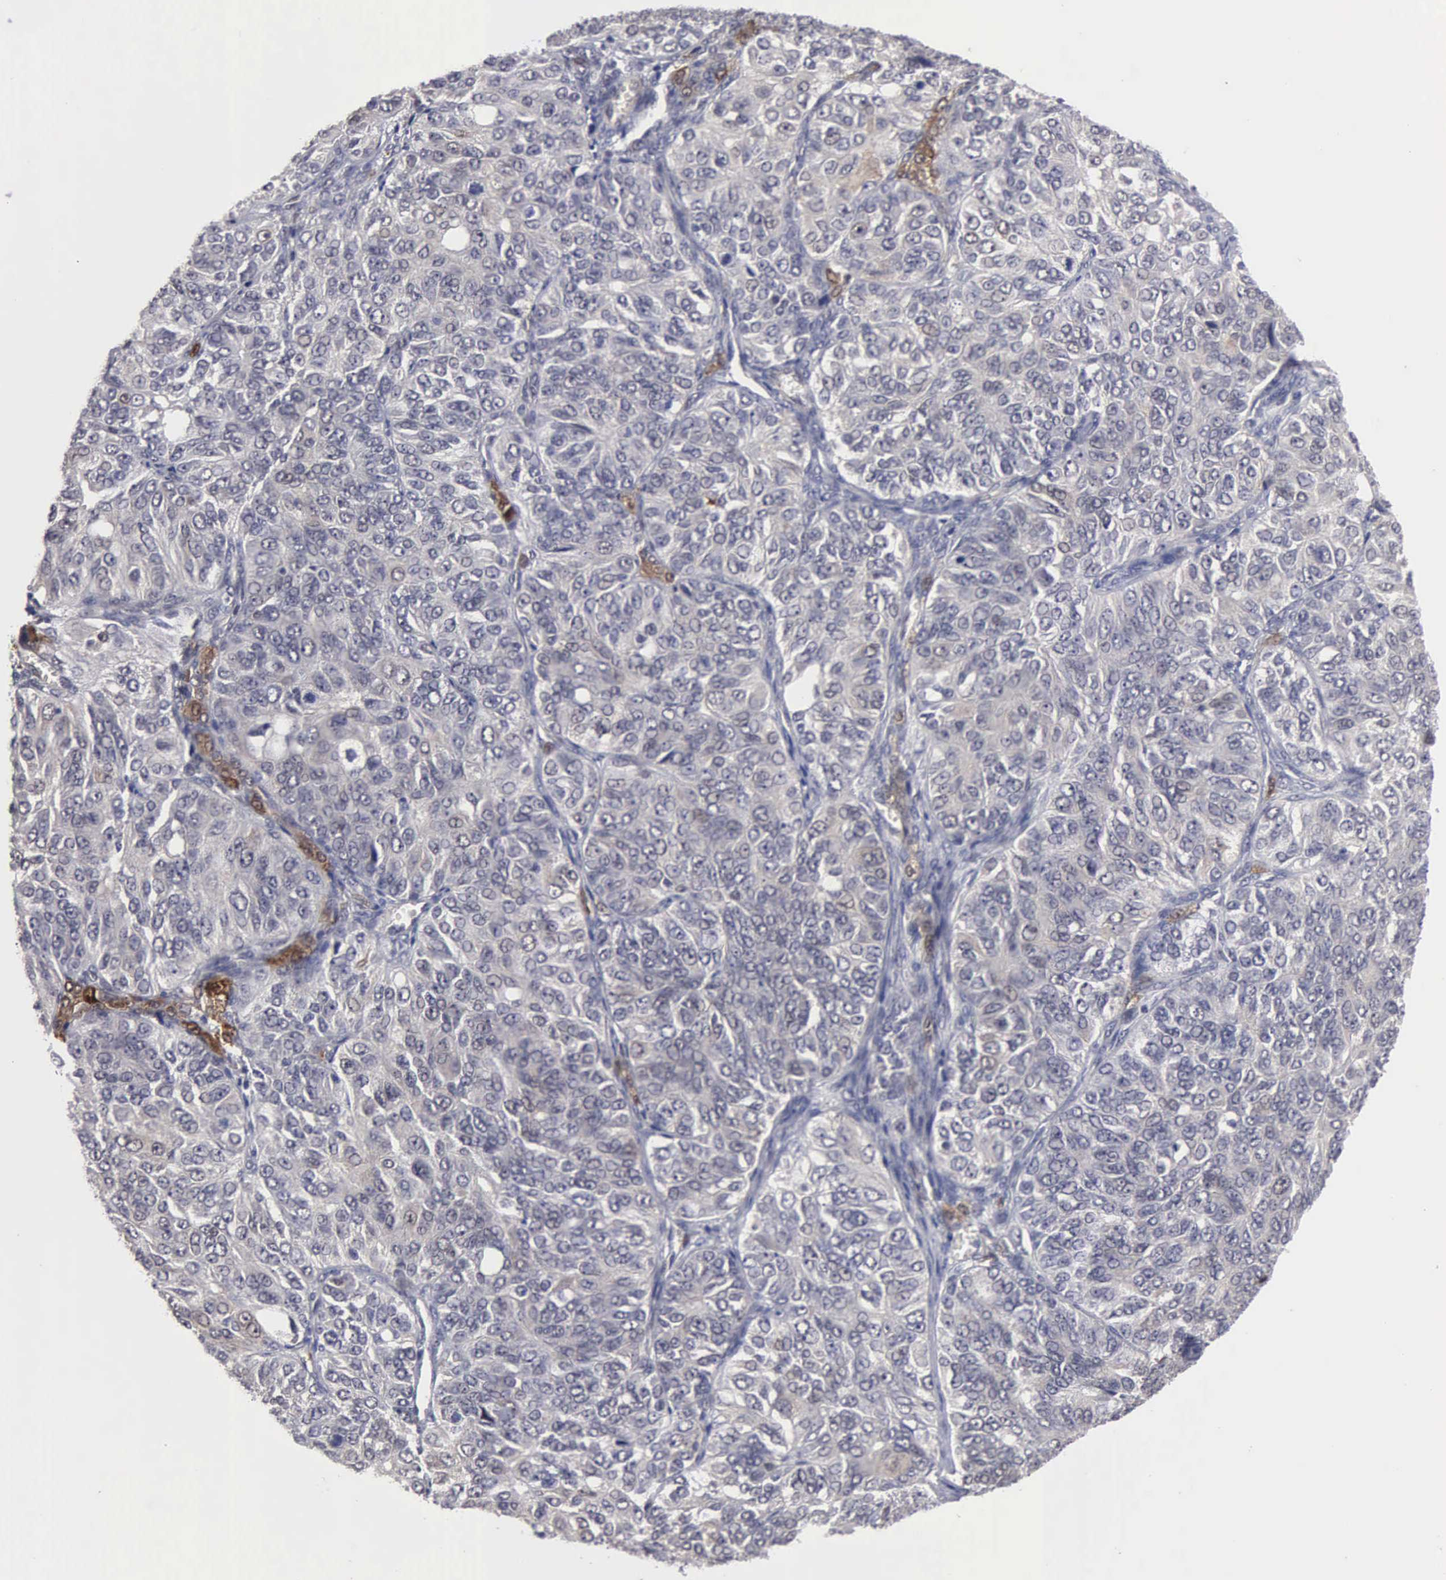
{"staining": {"intensity": "negative", "quantity": "none", "location": "none"}, "tissue": "ovarian cancer", "cell_type": "Tumor cells", "image_type": "cancer", "snomed": [{"axis": "morphology", "description": "Carcinoma, endometroid"}, {"axis": "topography", "description": "Ovary"}], "caption": "Immunohistochemistry photomicrograph of human ovarian cancer stained for a protein (brown), which exhibits no staining in tumor cells.", "gene": "ZBTB33", "patient": {"sex": "female", "age": 51}}